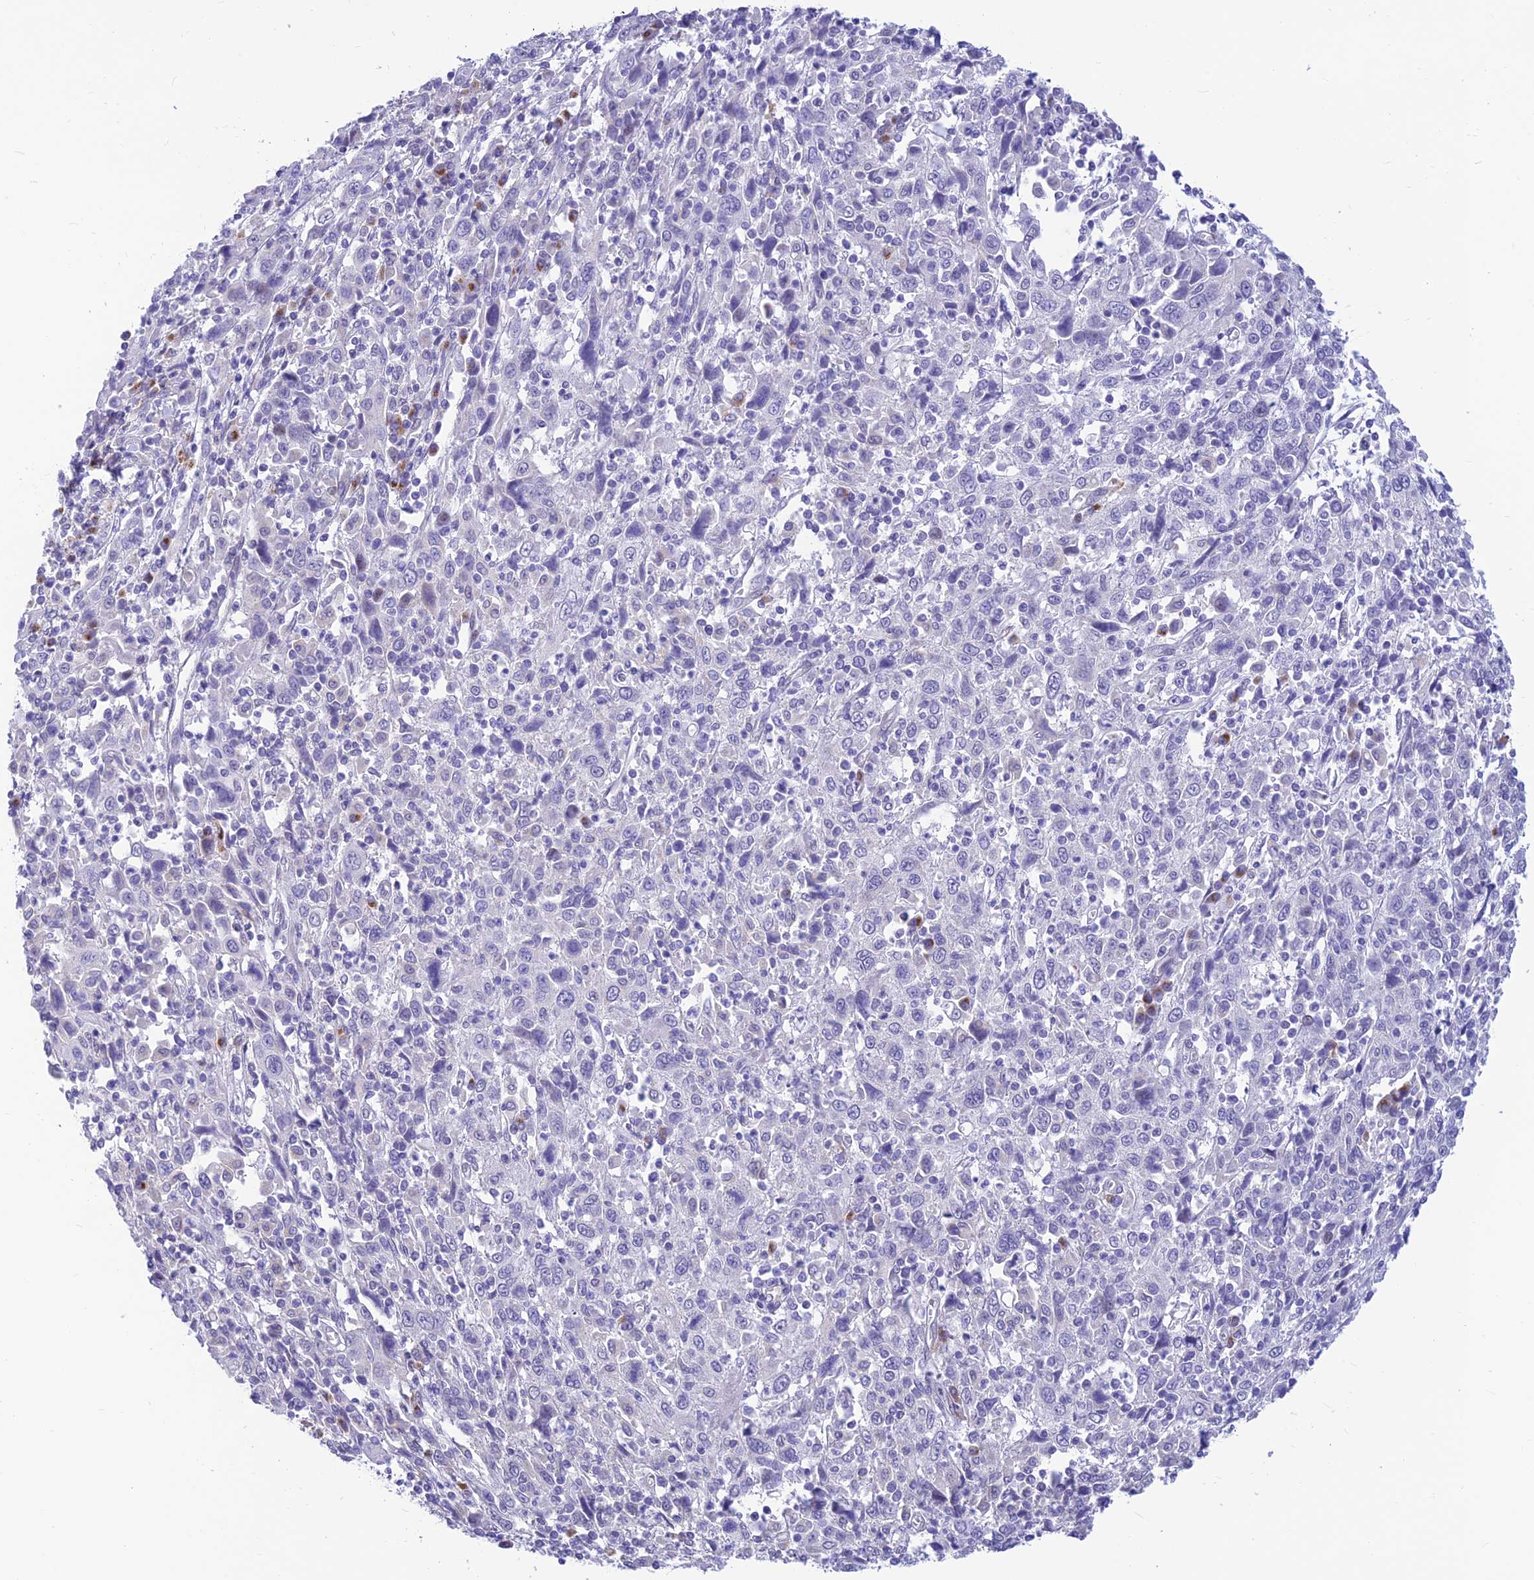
{"staining": {"intensity": "negative", "quantity": "none", "location": "none"}, "tissue": "cervical cancer", "cell_type": "Tumor cells", "image_type": "cancer", "snomed": [{"axis": "morphology", "description": "Squamous cell carcinoma, NOS"}, {"axis": "topography", "description": "Cervix"}], "caption": "DAB immunohistochemical staining of human cervical cancer (squamous cell carcinoma) reveals no significant positivity in tumor cells.", "gene": "INKA1", "patient": {"sex": "female", "age": 46}}